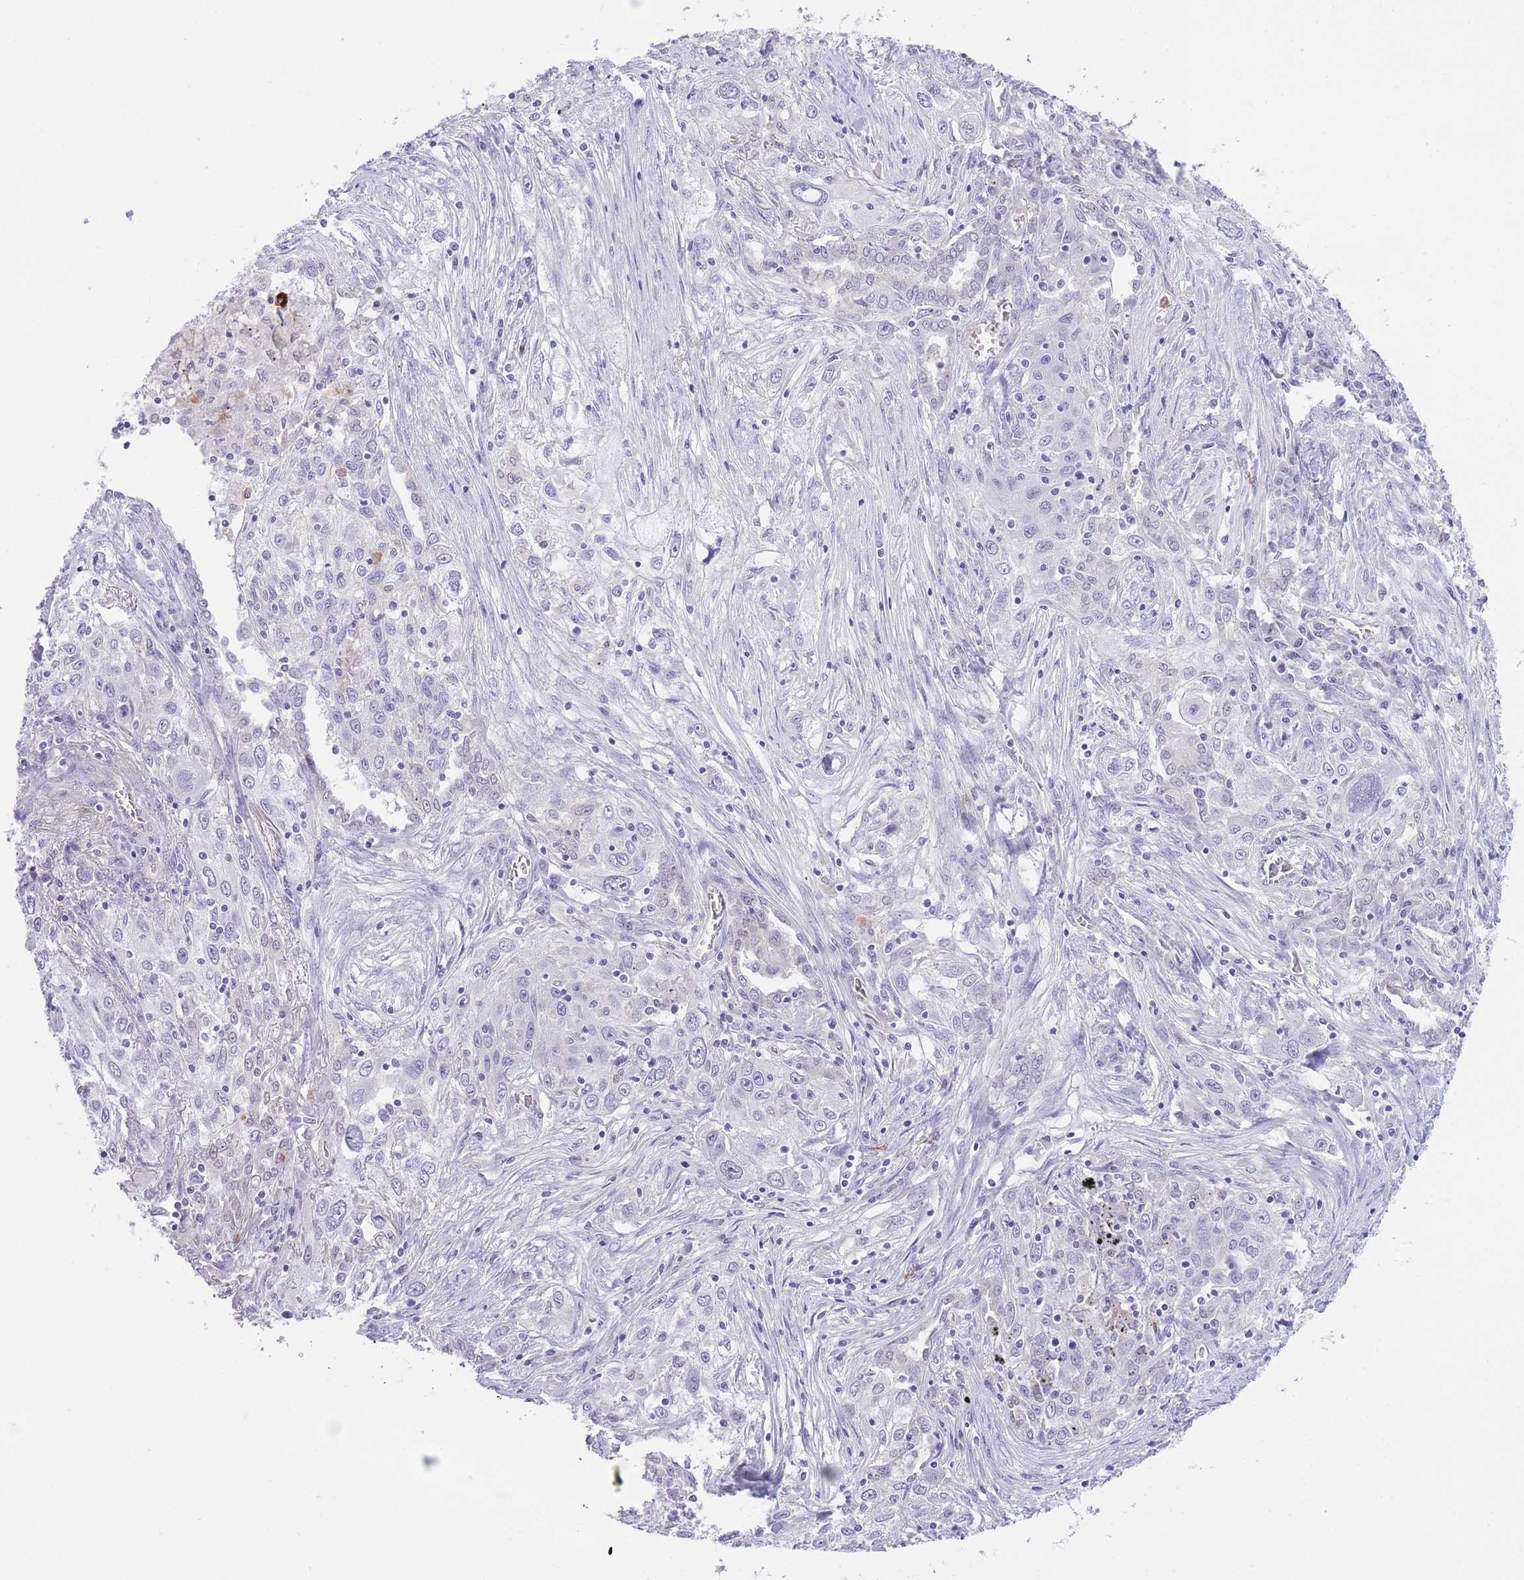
{"staining": {"intensity": "negative", "quantity": "none", "location": "none"}, "tissue": "lung cancer", "cell_type": "Tumor cells", "image_type": "cancer", "snomed": [{"axis": "morphology", "description": "Squamous cell carcinoma, NOS"}, {"axis": "topography", "description": "Lung"}], "caption": "This image is of lung squamous cell carcinoma stained with immunohistochemistry to label a protein in brown with the nuclei are counter-stained blue. There is no staining in tumor cells. The staining is performed using DAB (3,3'-diaminobenzidine) brown chromogen with nuclei counter-stained in using hematoxylin.", "gene": "MEIOSIN", "patient": {"sex": "female", "age": 69}}